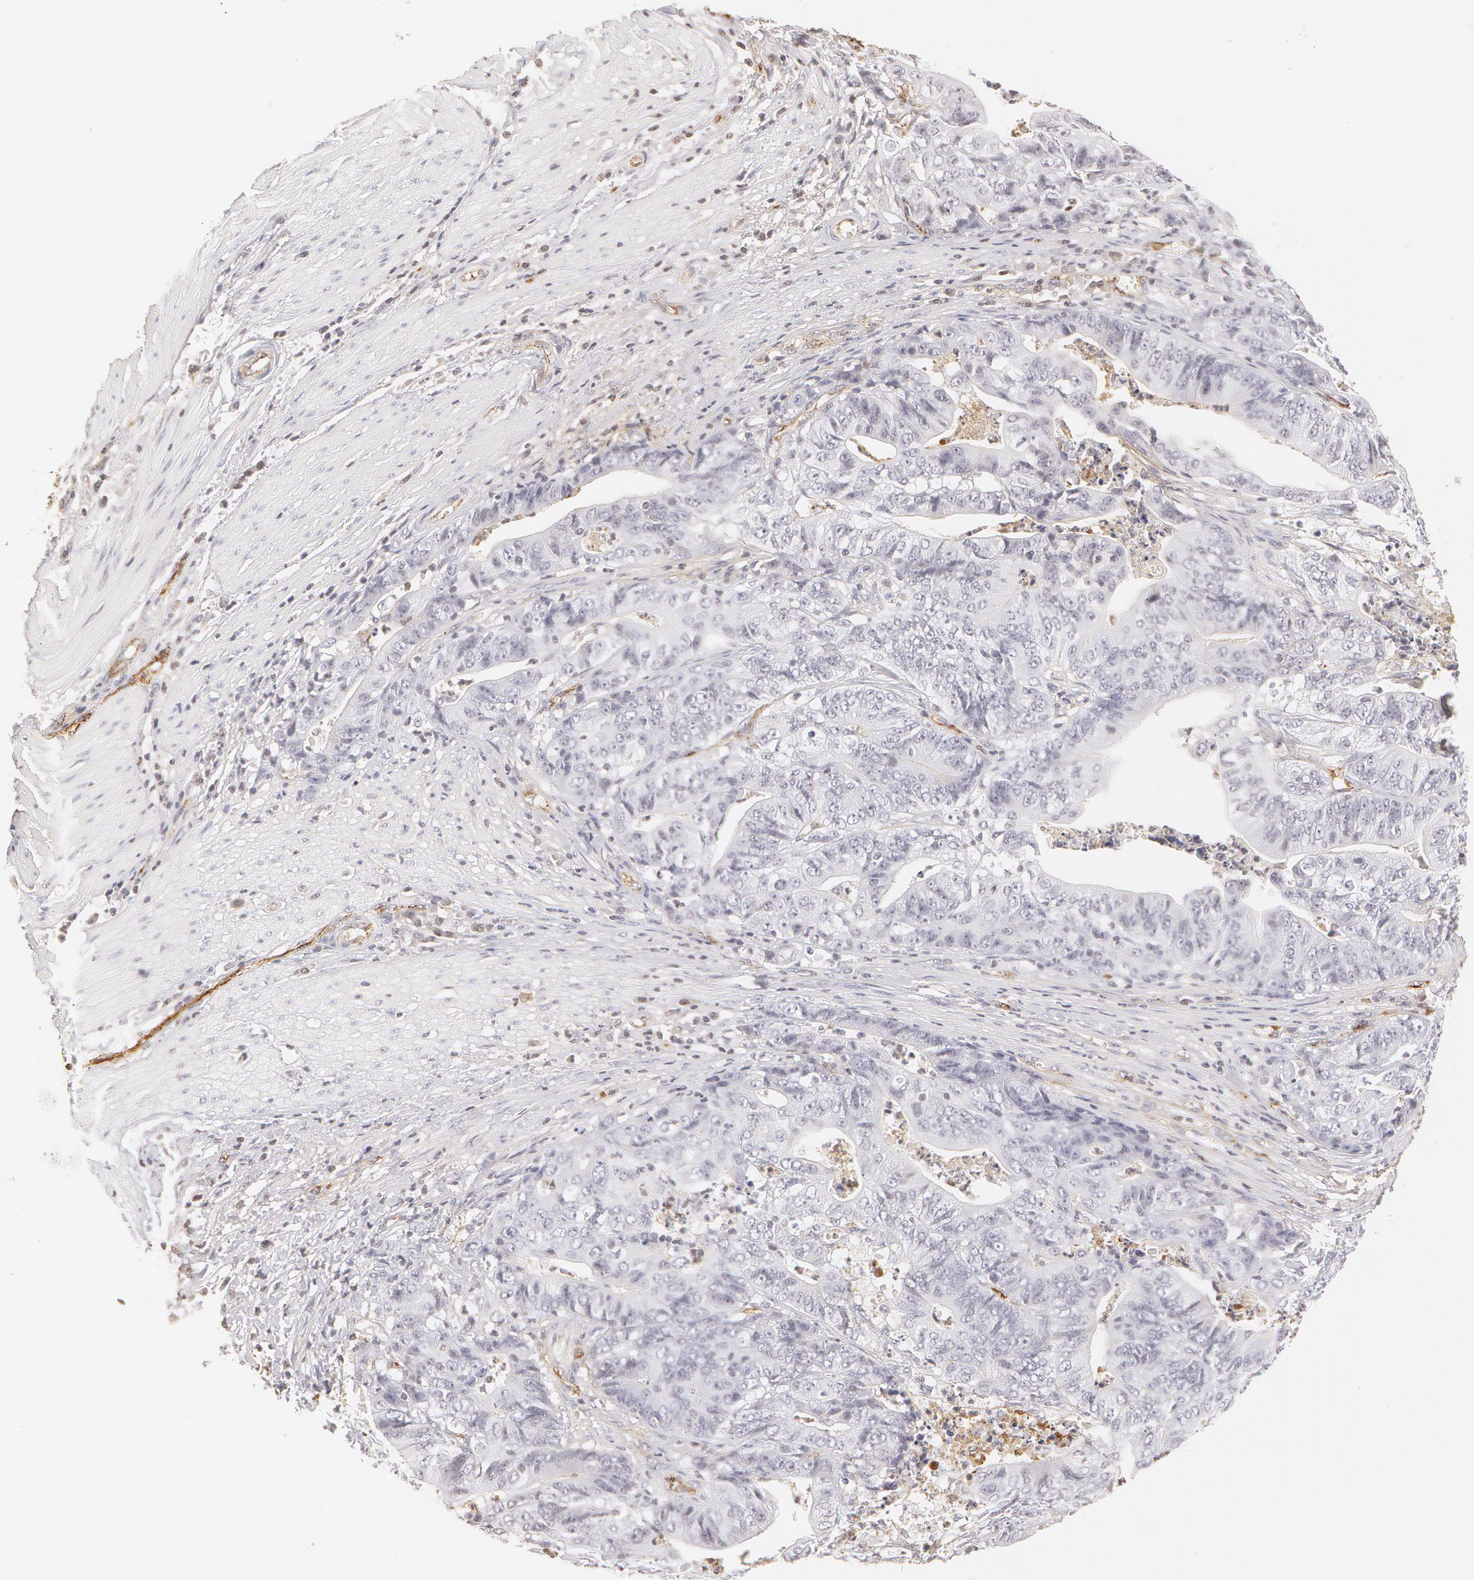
{"staining": {"intensity": "negative", "quantity": "none", "location": "none"}, "tissue": "stomach cancer", "cell_type": "Tumor cells", "image_type": "cancer", "snomed": [{"axis": "morphology", "description": "Adenocarcinoma, NOS"}, {"axis": "topography", "description": "Stomach, lower"}], "caption": "Tumor cells show no significant protein staining in stomach cancer (adenocarcinoma).", "gene": "VWF", "patient": {"sex": "female", "age": 86}}